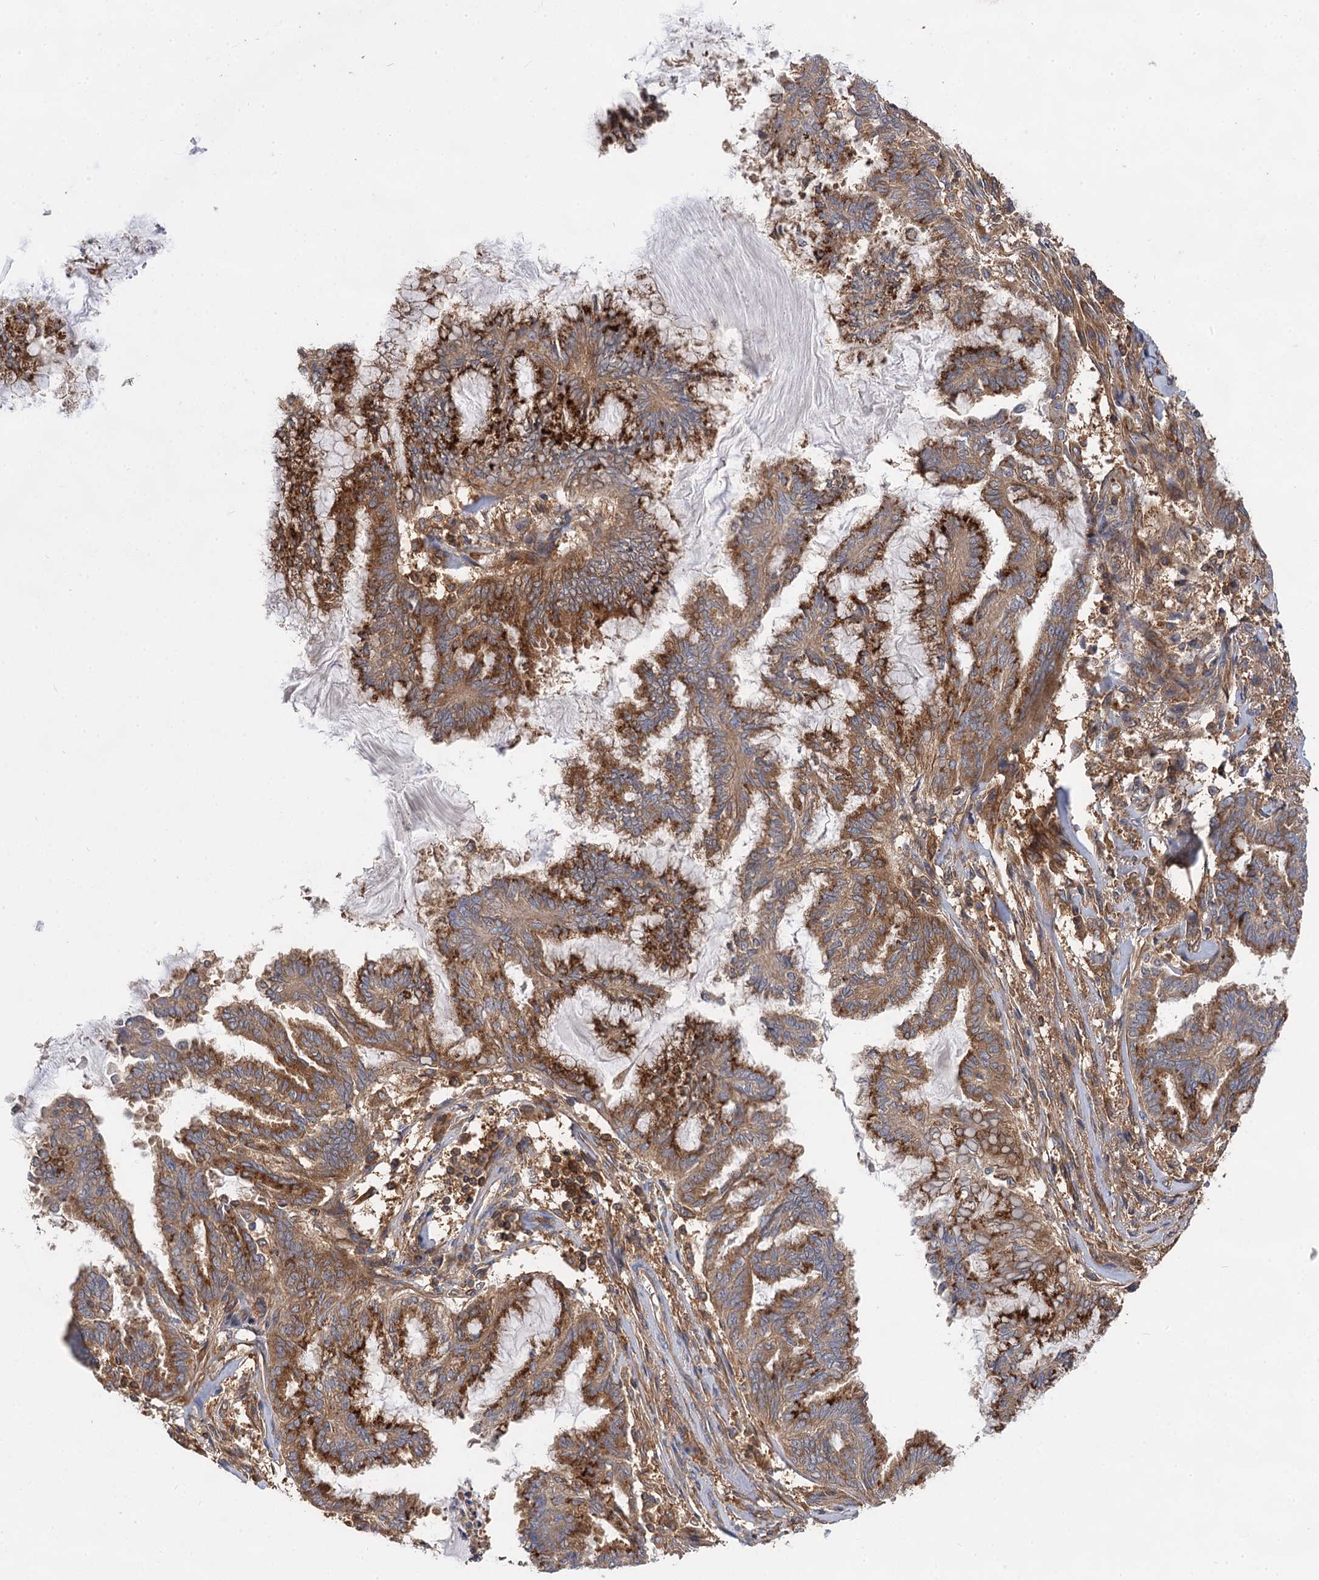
{"staining": {"intensity": "moderate", "quantity": ">75%", "location": "cytoplasmic/membranous"}, "tissue": "endometrial cancer", "cell_type": "Tumor cells", "image_type": "cancer", "snomed": [{"axis": "morphology", "description": "Adenocarcinoma, NOS"}, {"axis": "topography", "description": "Endometrium"}], "caption": "Immunohistochemistry (IHC) of human endometrial cancer (adenocarcinoma) reveals medium levels of moderate cytoplasmic/membranous expression in approximately >75% of tumor cells. Immunohistochemistry stains the protein of interest in brown and the nuclei are stained blue.", "gene": "PACS1", "patient": {"sex": "female", "age": 86}}